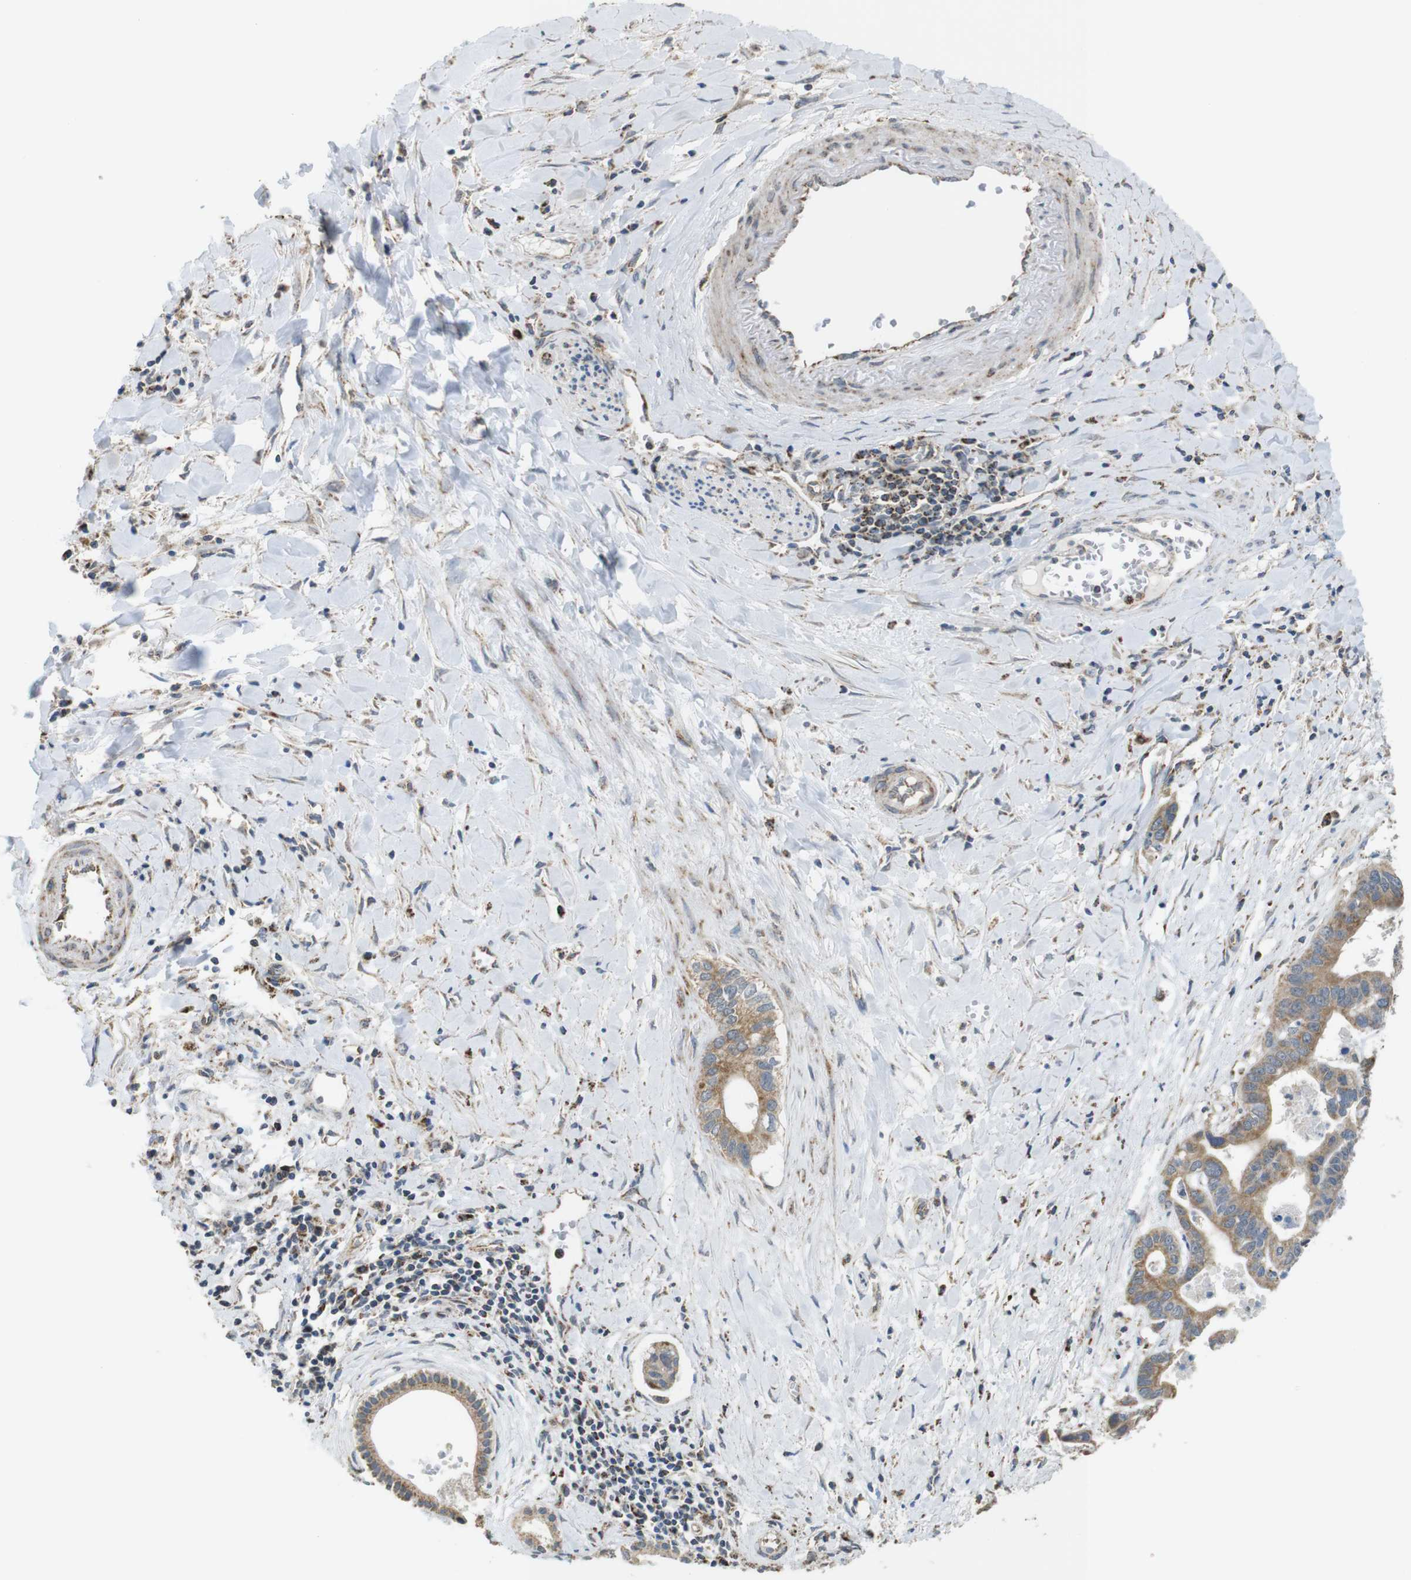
{"staining": {"intensity": "moderate", "quantity": ">75%", "location": "cytoplasmic/membranous"}, "tissue": "liver cancer", "cell_type": "Tumor cells", "image_type": "cancer", "snomed": [{"axis": "morphology", "description": "Cholangiocarcinoma"}, {"axis": "topography", "description": "Liver"}], "caption": "DAB immunohistochemical staining of human cholangiocarcinoma (liver) shows moderate cytoplasmic/membranous protein expression in about >75% of tumor cells.", "gene": "CALHM2", "patient": {"sex": "female", "age": 65}}